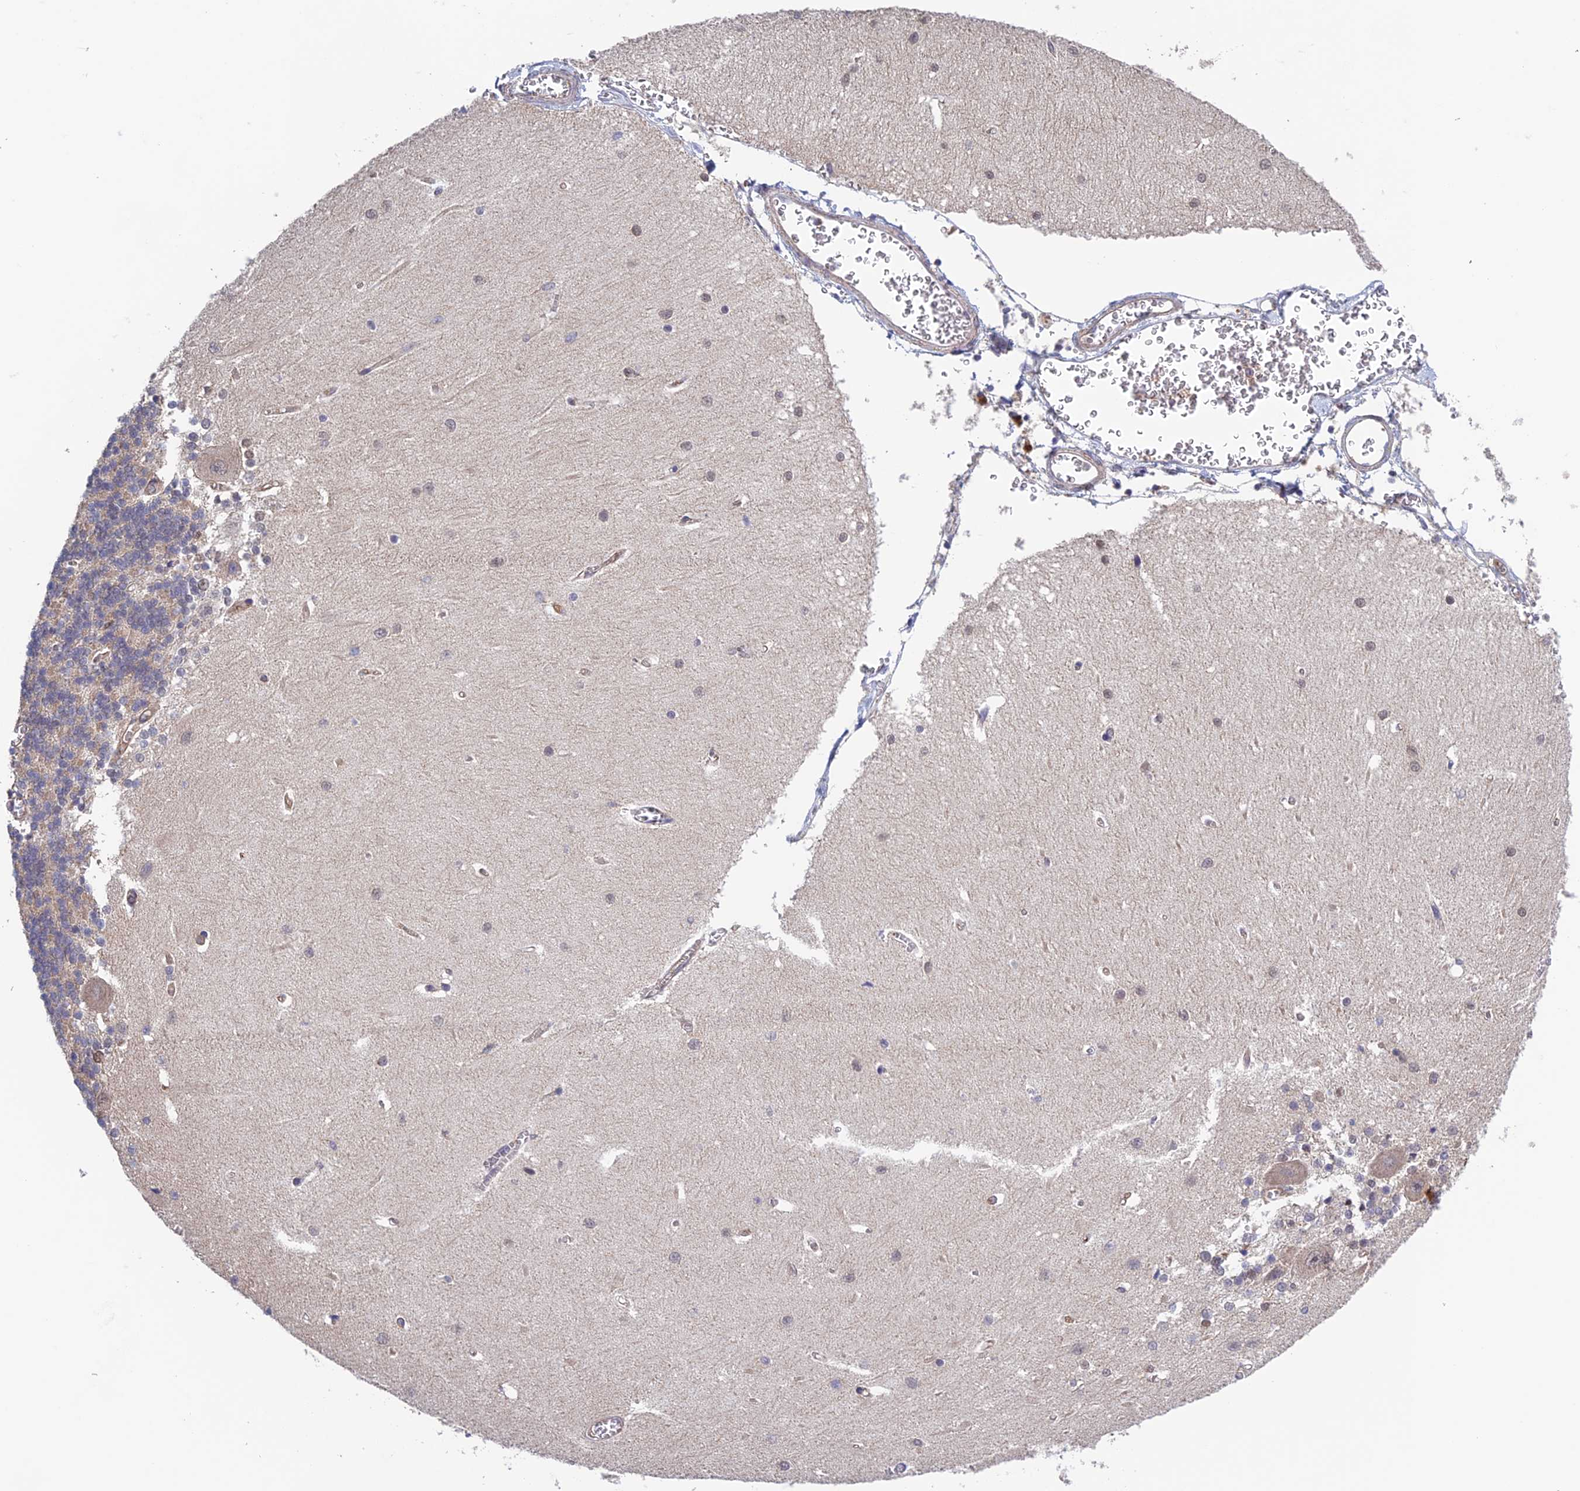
{"staining": {"intensity": "moderate", "quantity": ">75%", "location": "cytoplasmic/membranous"}, "tissue": "cerebellum", "cell_type": "Cells in granular layer", "image_type": "normal", "snomed": [{"axis": "morphology", "description": "Normal tissue, NOS"}, {"axis": "topography", "description": "Cerebellum"}], "caption": "Immunohistochemistry (IHC) histopathology image of unremarkable cerebellum: human cerebellum stained using IHC shows medium levels of moderate protein expression localized specifically in the cytoplasmic/membranous of cells in granular layer, appearing as a cytoplasmic/membranous brown color.", "gene": "NUDT16L1", "patient": {"sex": "male", "age": 37}}